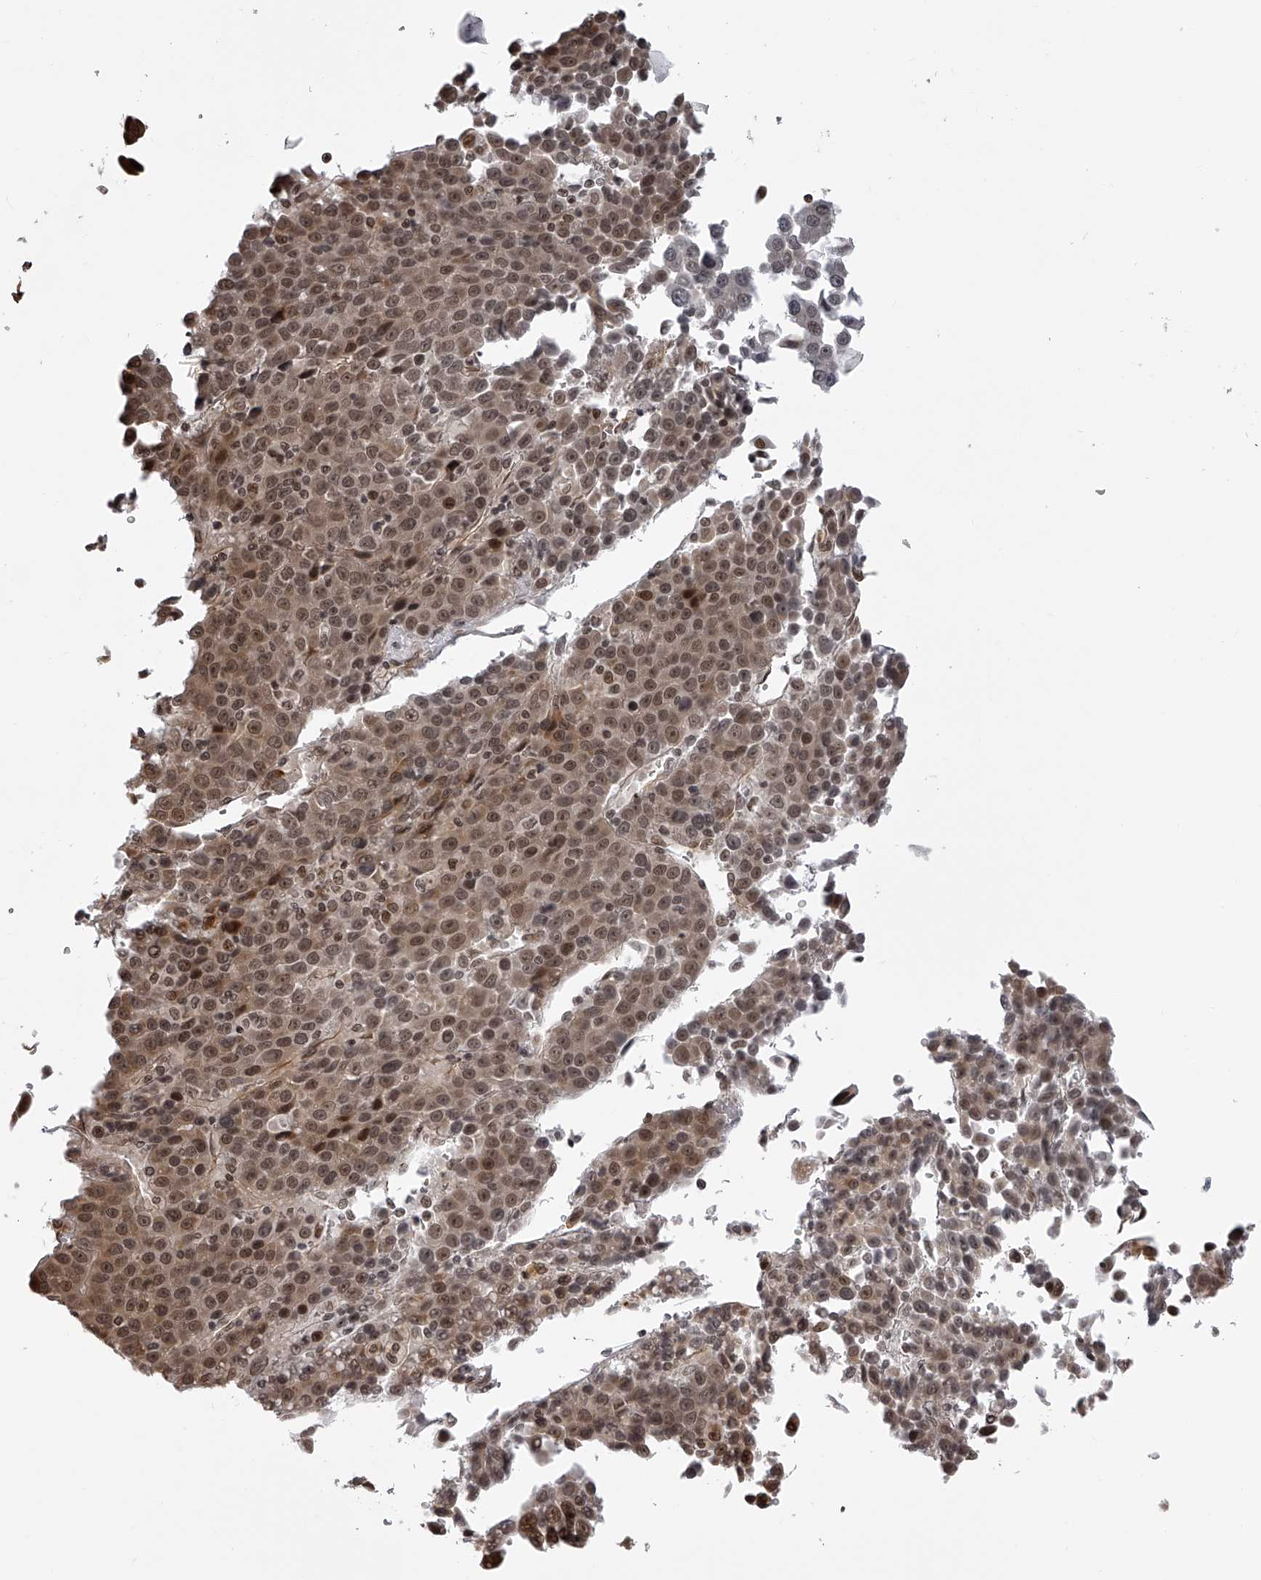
{"staining": {"intensity": "moderate", "quantity": ">75%", "location": "cytoplasmic/membranous,nuclear"}, "tissue": "liver cancer", "cell_type": "Tumor cells", "image_type": "cancer", "snomed": [{"axis": "morphology", "description": "Carcinoma, Hepatocellular, NOS"}, {"axis": "topography", "description": "Liver"}], "caption": "Moderate cytoplasmic/membranous and nuclear expression for a protein is appreciated in approximately >75% of tumor cells of liver cancer using immunohistochemistry.", "gene": "ODF2L", "patient": {"sex": "female", "age": 53}}